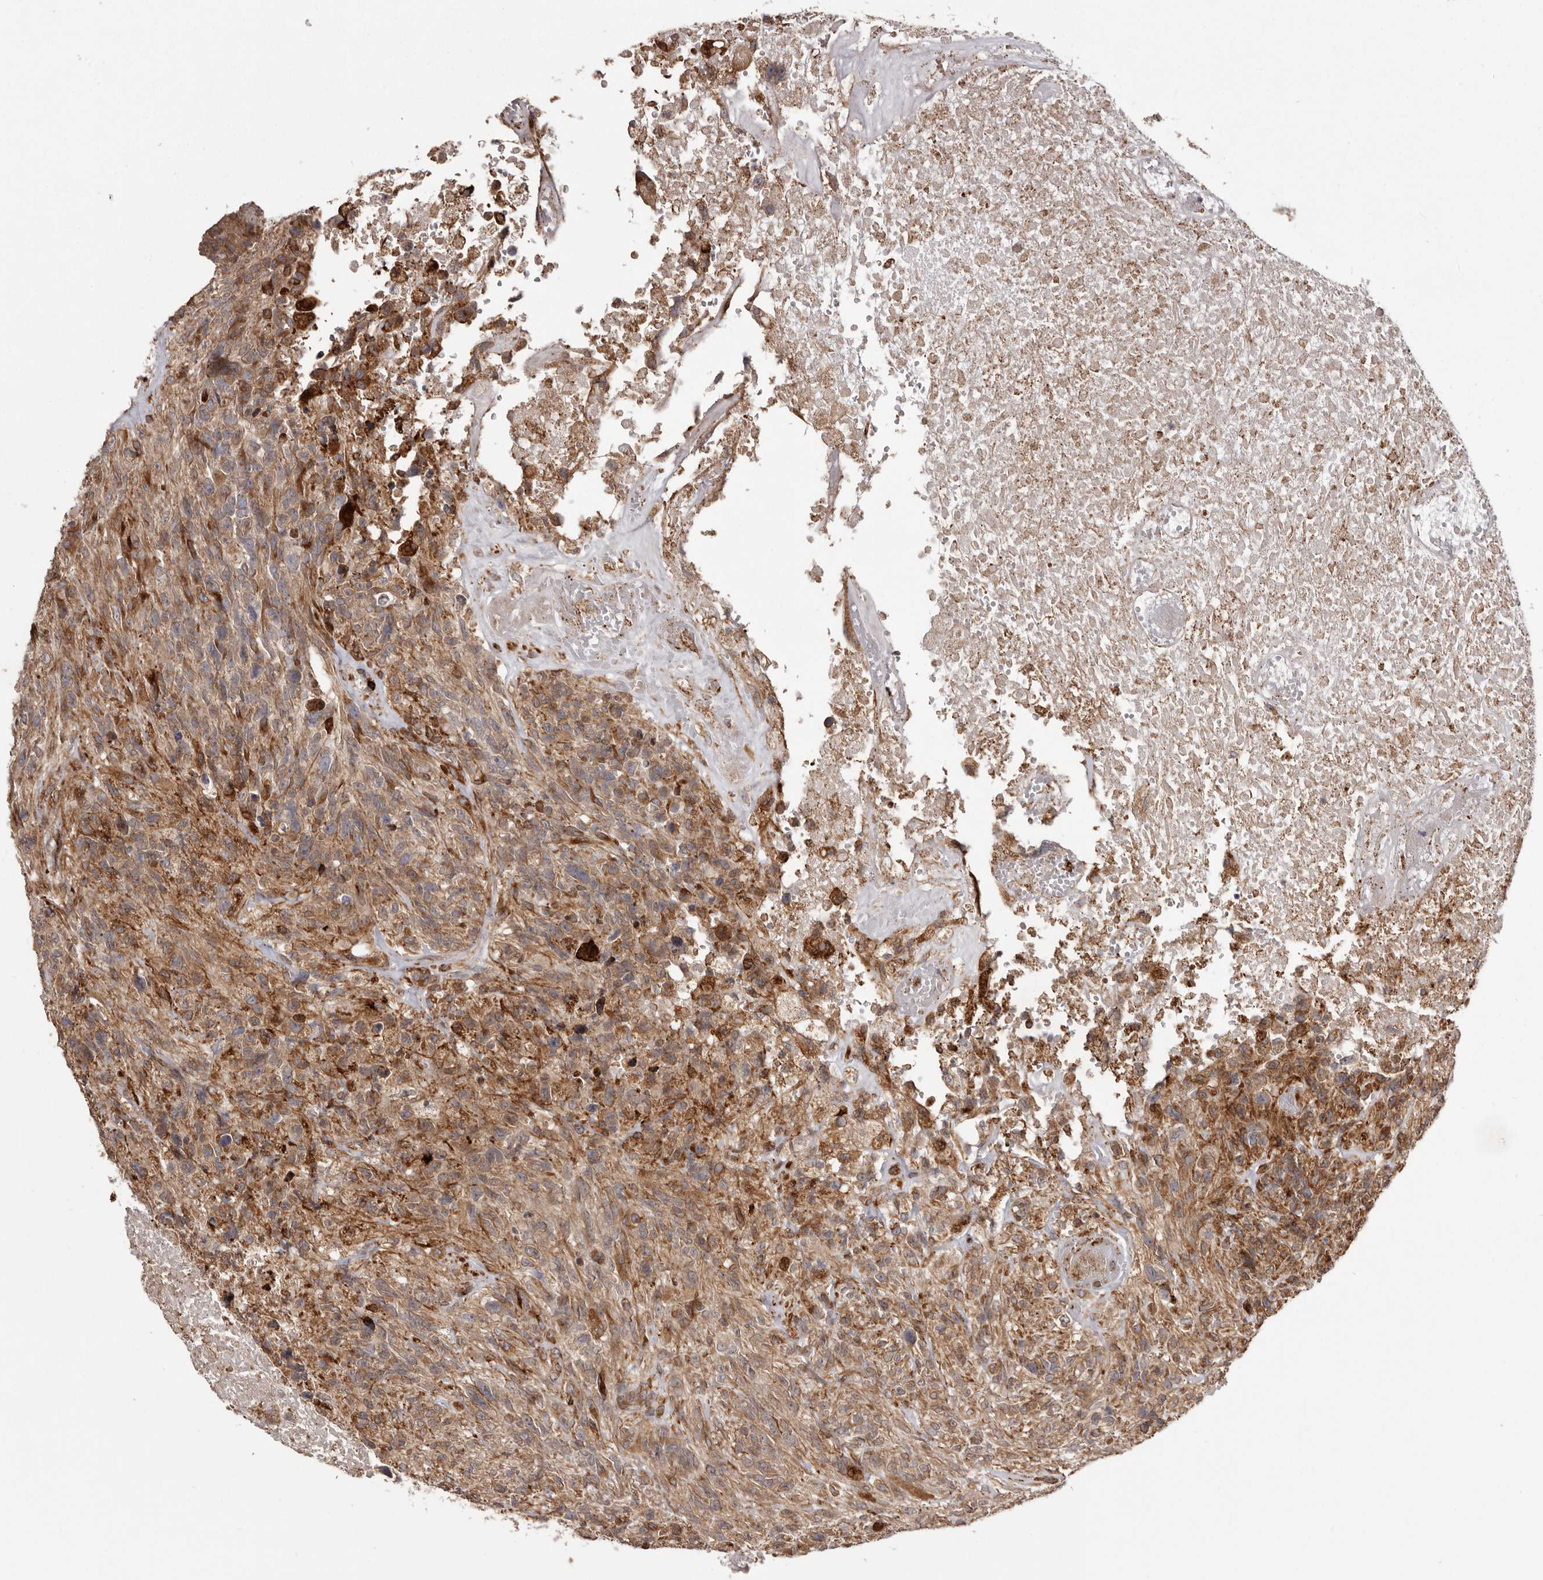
{"staining": {"intensity": "moderate", "quantity": ">75%", "location": "cytoplasmic/membranous"}, "tissue": "glioma", "cell_type": "Tumor cells", "image_type": "cancer", "snomed": [{"axis": "morphology", "description": "Glioma, malignant, High grade"}, {"axis": "topography", "description": "Brain"}], "caption": "Glioma stained for a protein exhibits moderate cytoplasmic/membranous positivity in tumor cells.", "gene": "NUP43", "patient": {"sex": "male", "age": 69}}